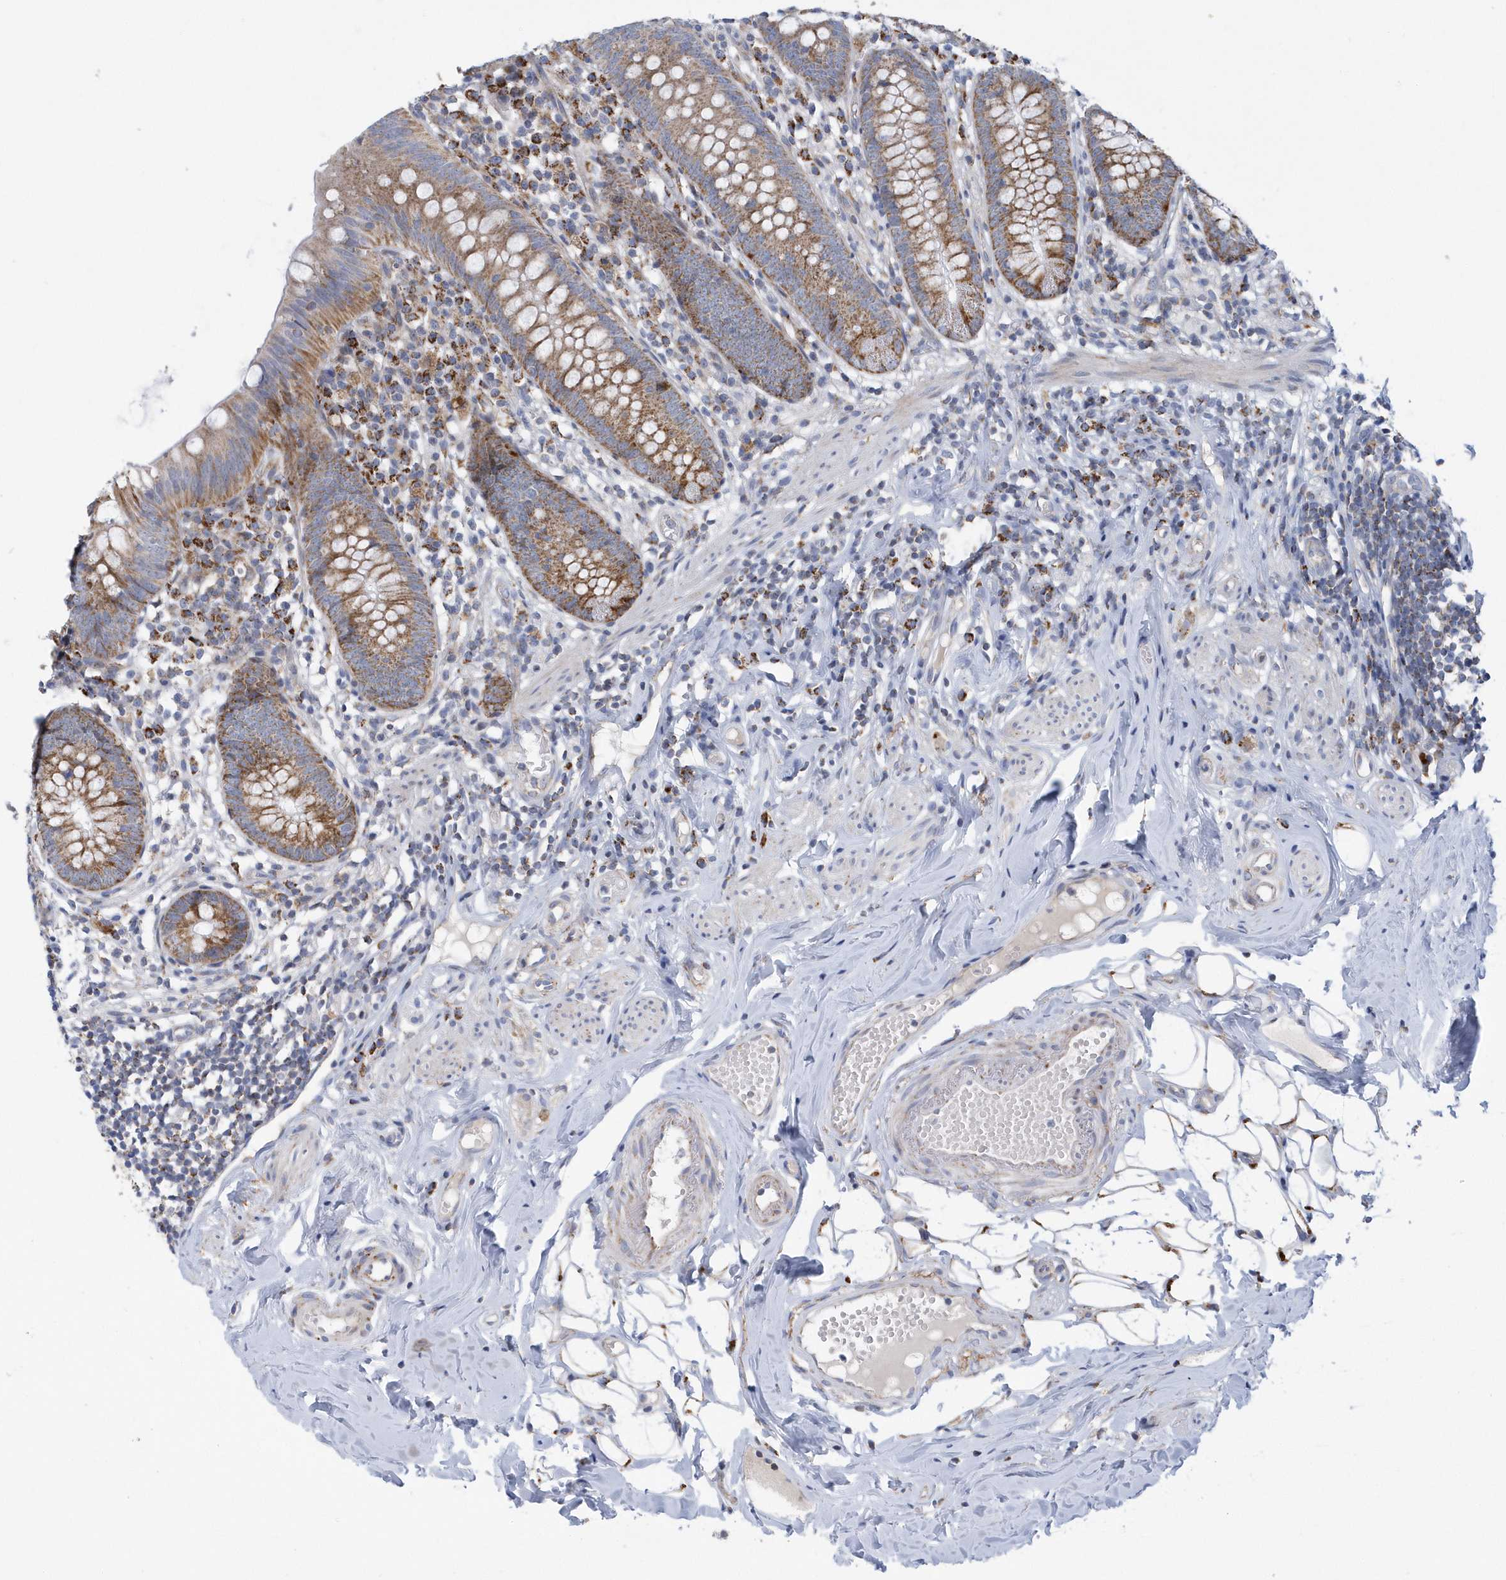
{"staining": {"intensity": "moderate", "quantity": ">75%", "location": "cytoplasmic/membranous"}, "tissue": "appendix", "cell_type": "Glandular cells", "image_type": "normal", "snomed": [{"axis": "morphology", "description": "Normal tissue, NOS"}, {"axis": "topography", "description": "Appendix"}], "caption": "Immunohistochemistry micrograph of benign appendix: human appendix stained using immunohistochemistry displays medium levels of moderate protein expression localized specifically in the cytoplasmic/membranous of glandular cells, appearing as a cytoplasmic/membranous brown color.", "gene": "VWA5B2", "patient": {"sex": "female", "age": 62}}